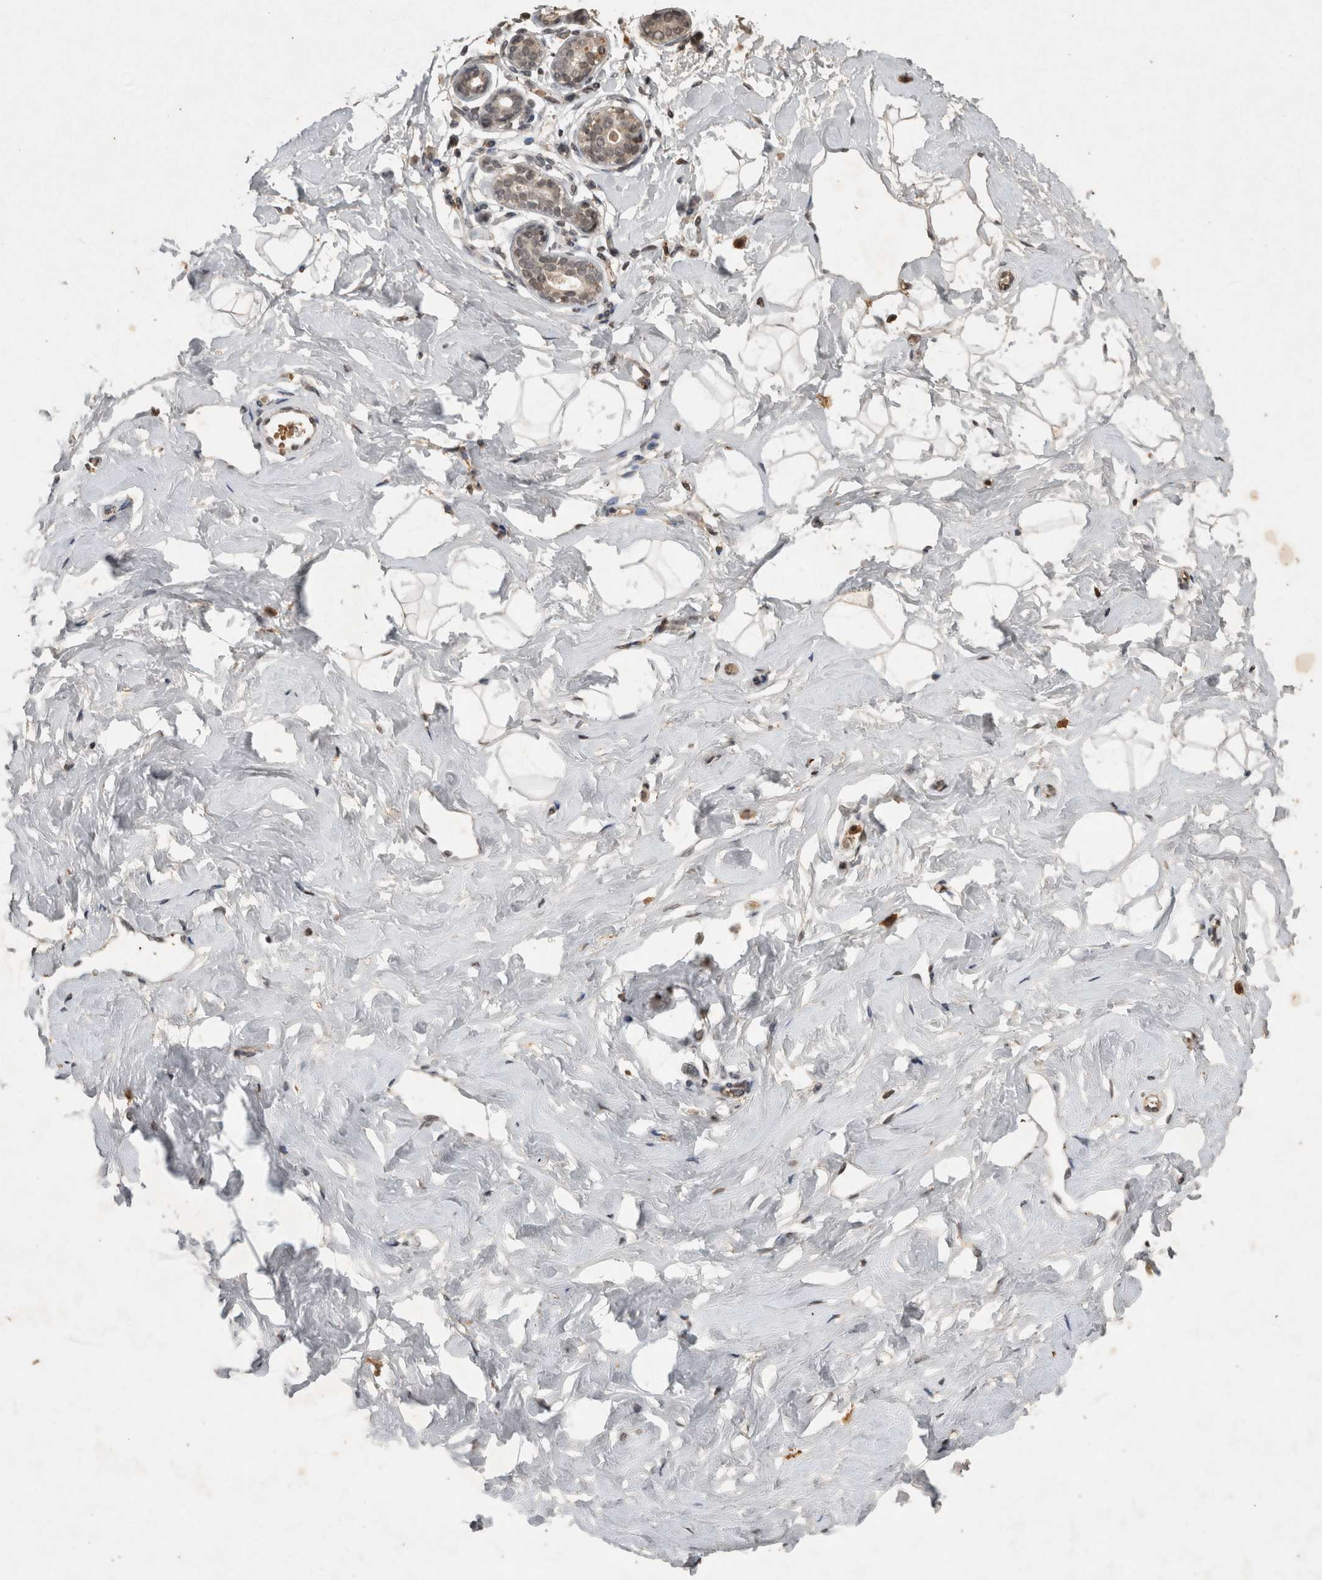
{"staining": {"intensity": "negative", "quantity": "none", "location": "none"}, "tissue": "breast", "cell_type": "Adipocytes", "image_type": "normal", "snomed": [{"axis": "morphology", "description": "Normal tissue, NOS"}, {"axis": "morphology", "description": "Adenoma, NOS"}, {"axis": "topography", "description": "Breast"}], "caption": "Immunohistochemical staining of unremarkable human breast displays no significant expression in adipocytes.", "gene": "HRK", "patient": {"sex": "female", "age": 23}}